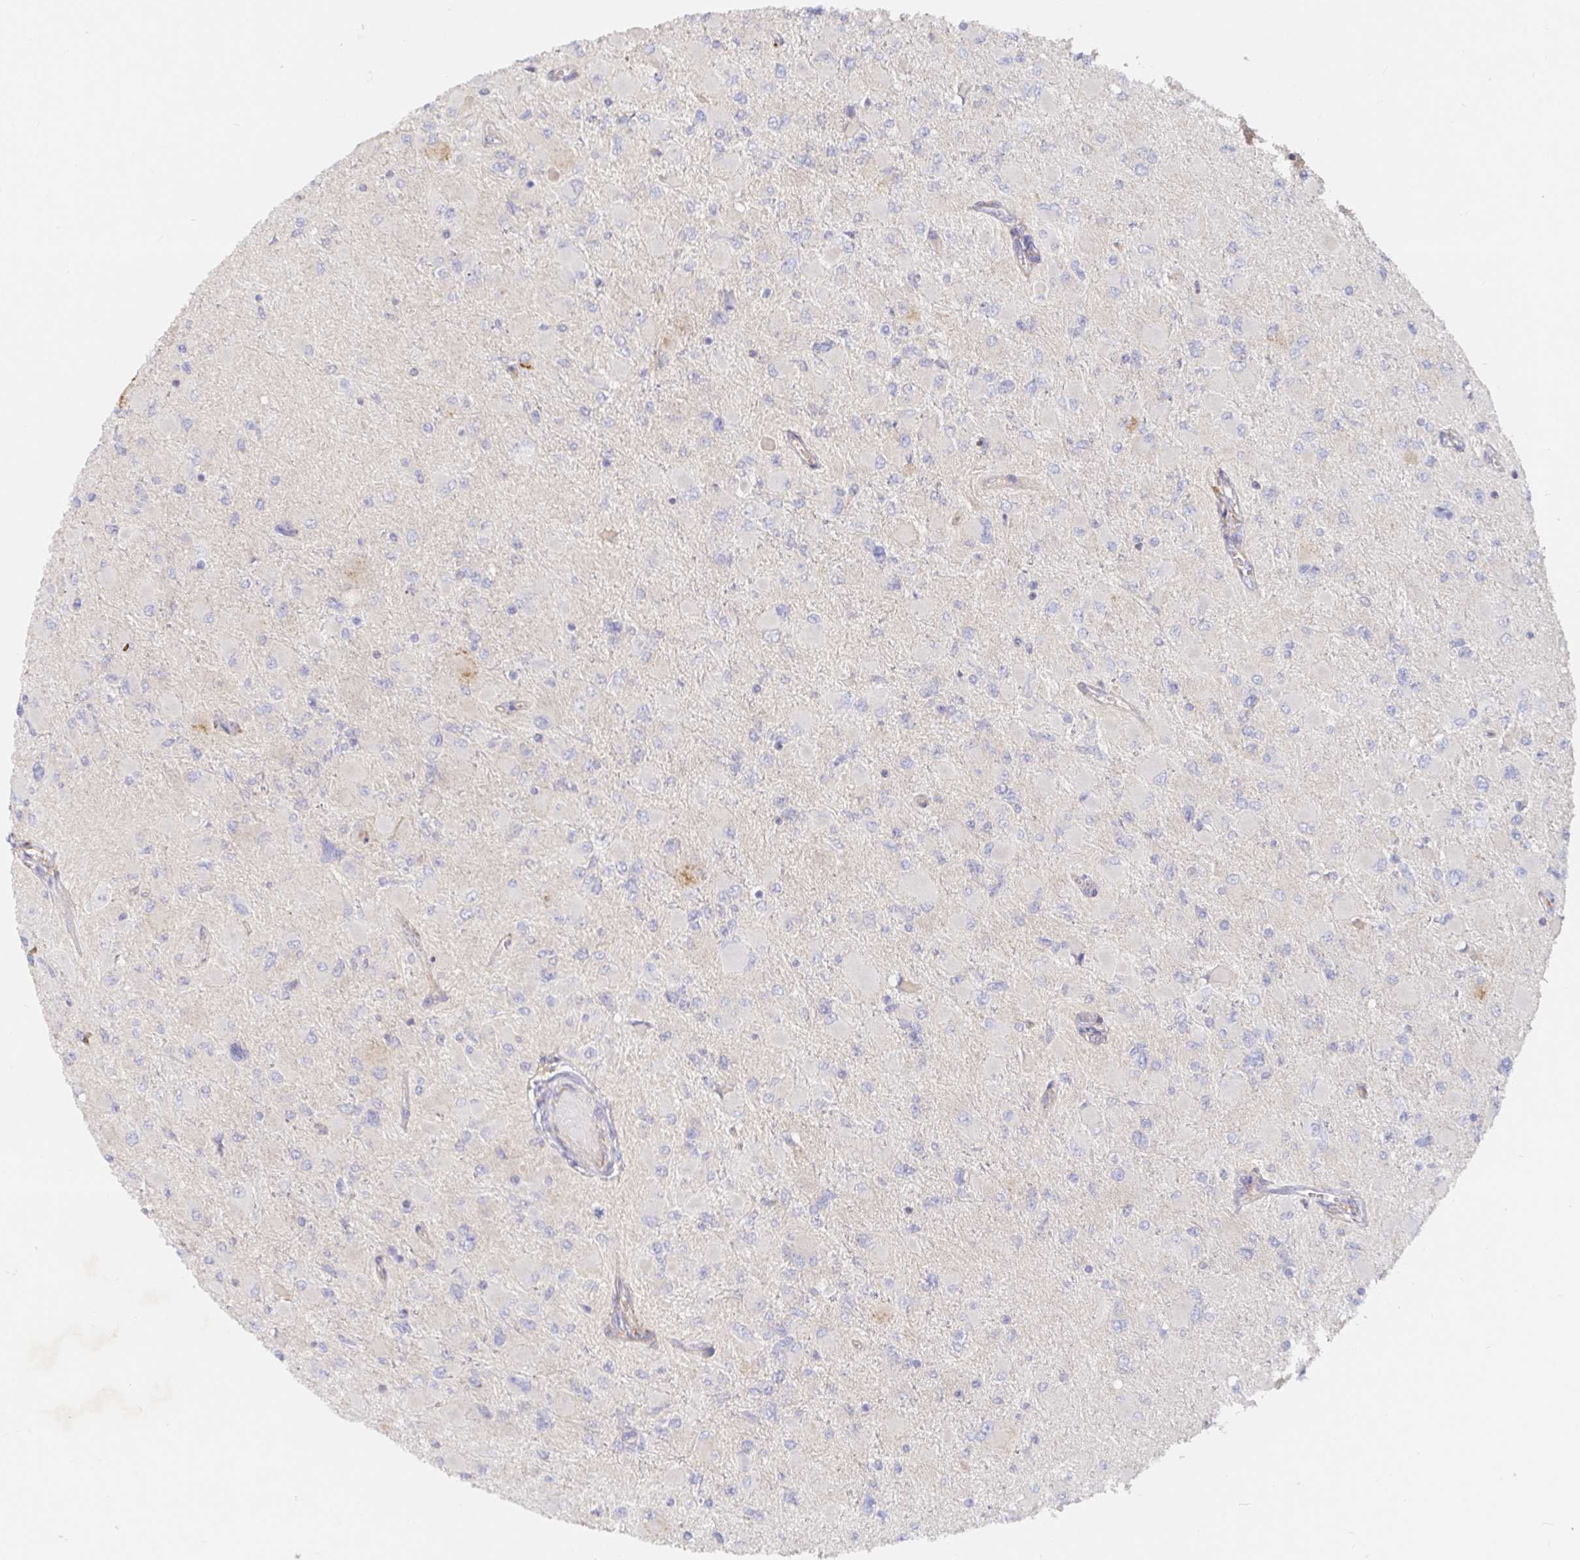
{"staining": {"intensity": "negative", "quantity": "none", "location": "none"}, "tissue": "glioma", "cell_type": "Tumor cells", "image_type": "cancer", "snomed": [{"axis": "morphology", "description": "Glioma, malignant, High grade"}, {"axis": "topography", "description": "Cerebral cortex"}], "caption": "Immunohistochemistry (IHC) of glioma demonstrates no expression in tumor cells.", "gene": "IRAK2", "patient": {"sex": "female", "age": 36}}